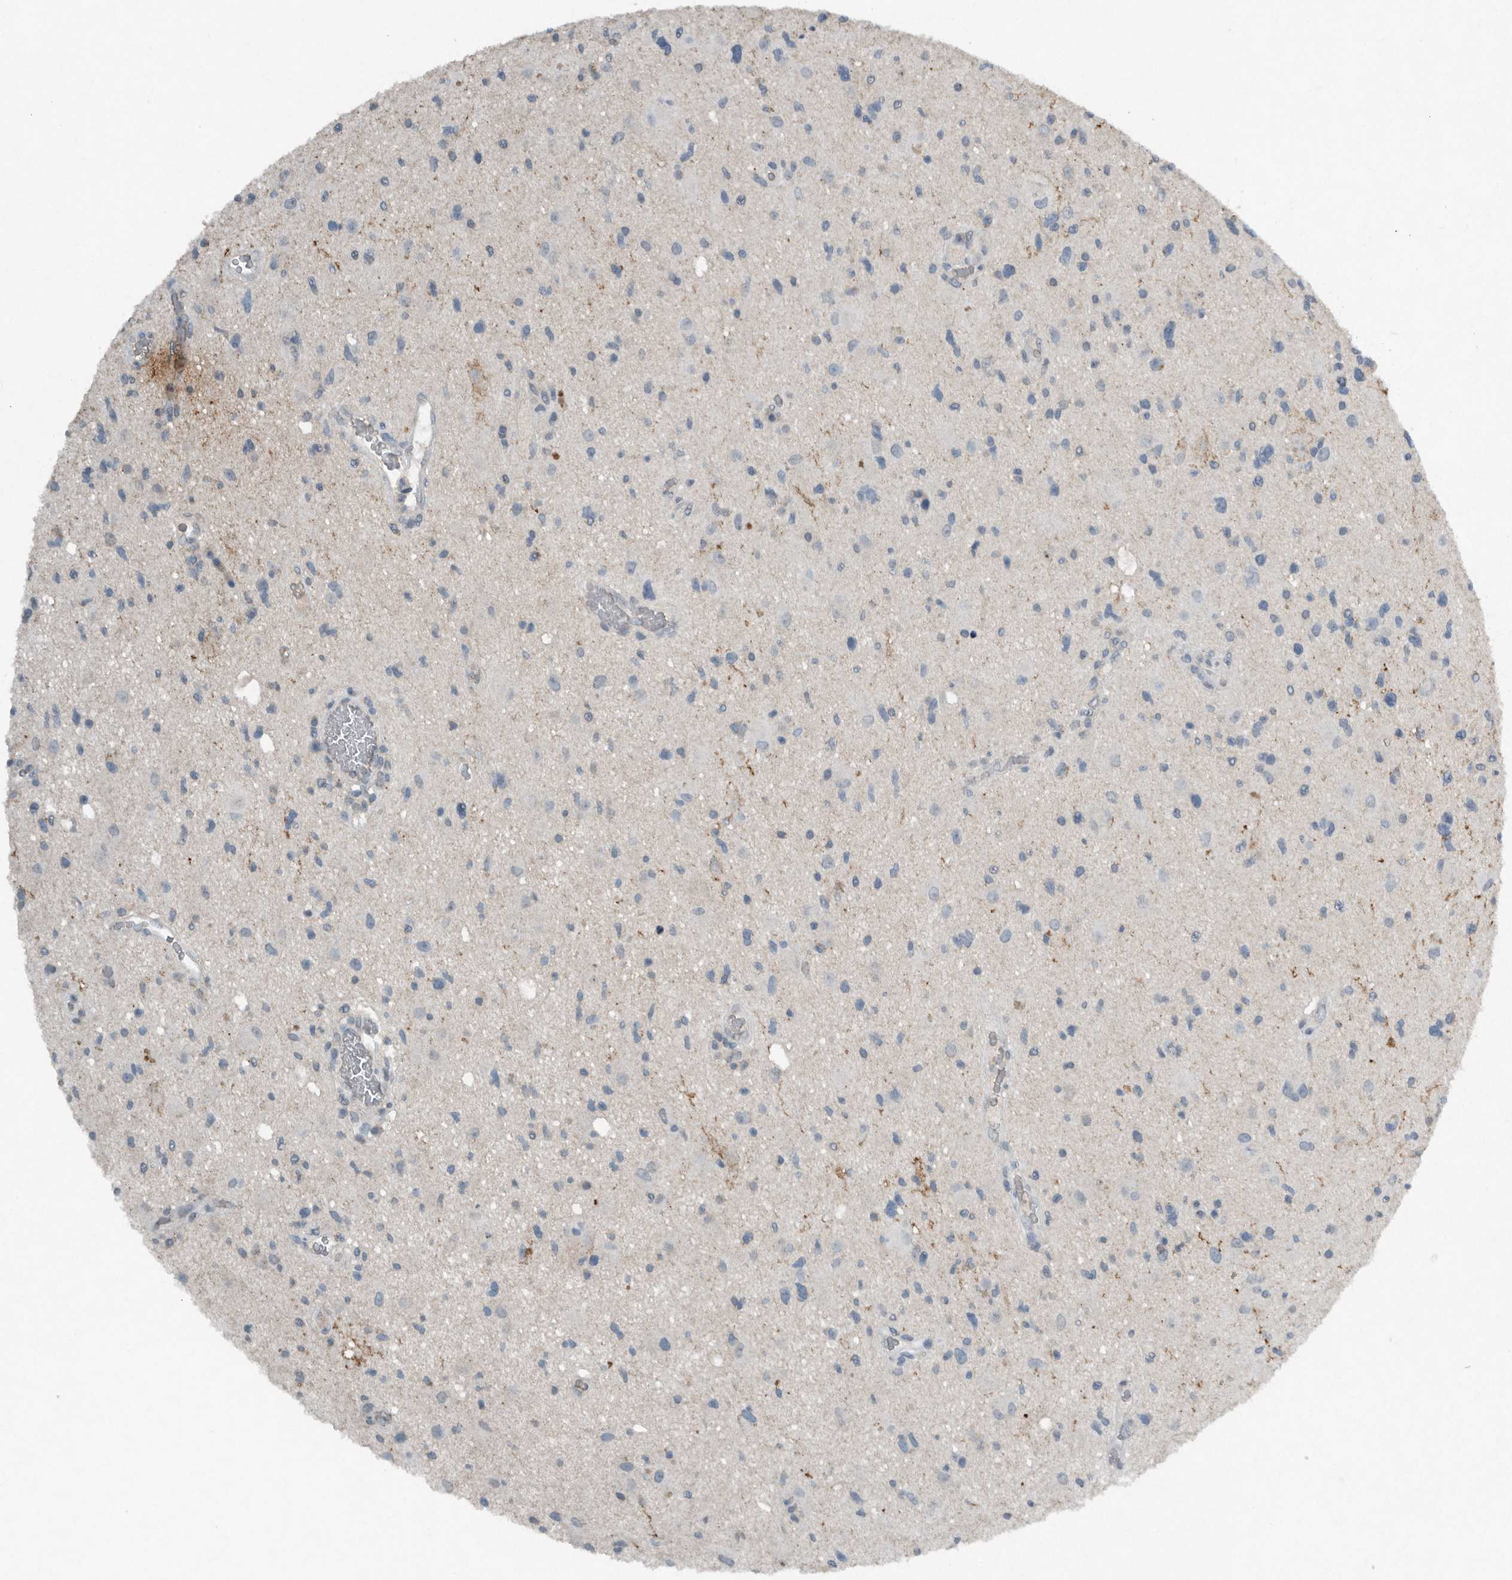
{"staining": {"intensity": "negative", "quantity": "none", "location": "none"}, "tissue": "glioma", "cell_type": "Tumor cells", "image_type": "cancer", "snomed": [{"axis": "morphology", "description": "Glioma, malignant, High grade"}, {"axis": "topography", "description": "Brain"}], "caption": "Immunohistochemistry (IHC) photomicrograph of high-grade glioma (malignant) stained for a protein (brown), which reveals no expression in tumor cells.", "gene": "IL20", "patient": {"sex": "male", "age": 33}}